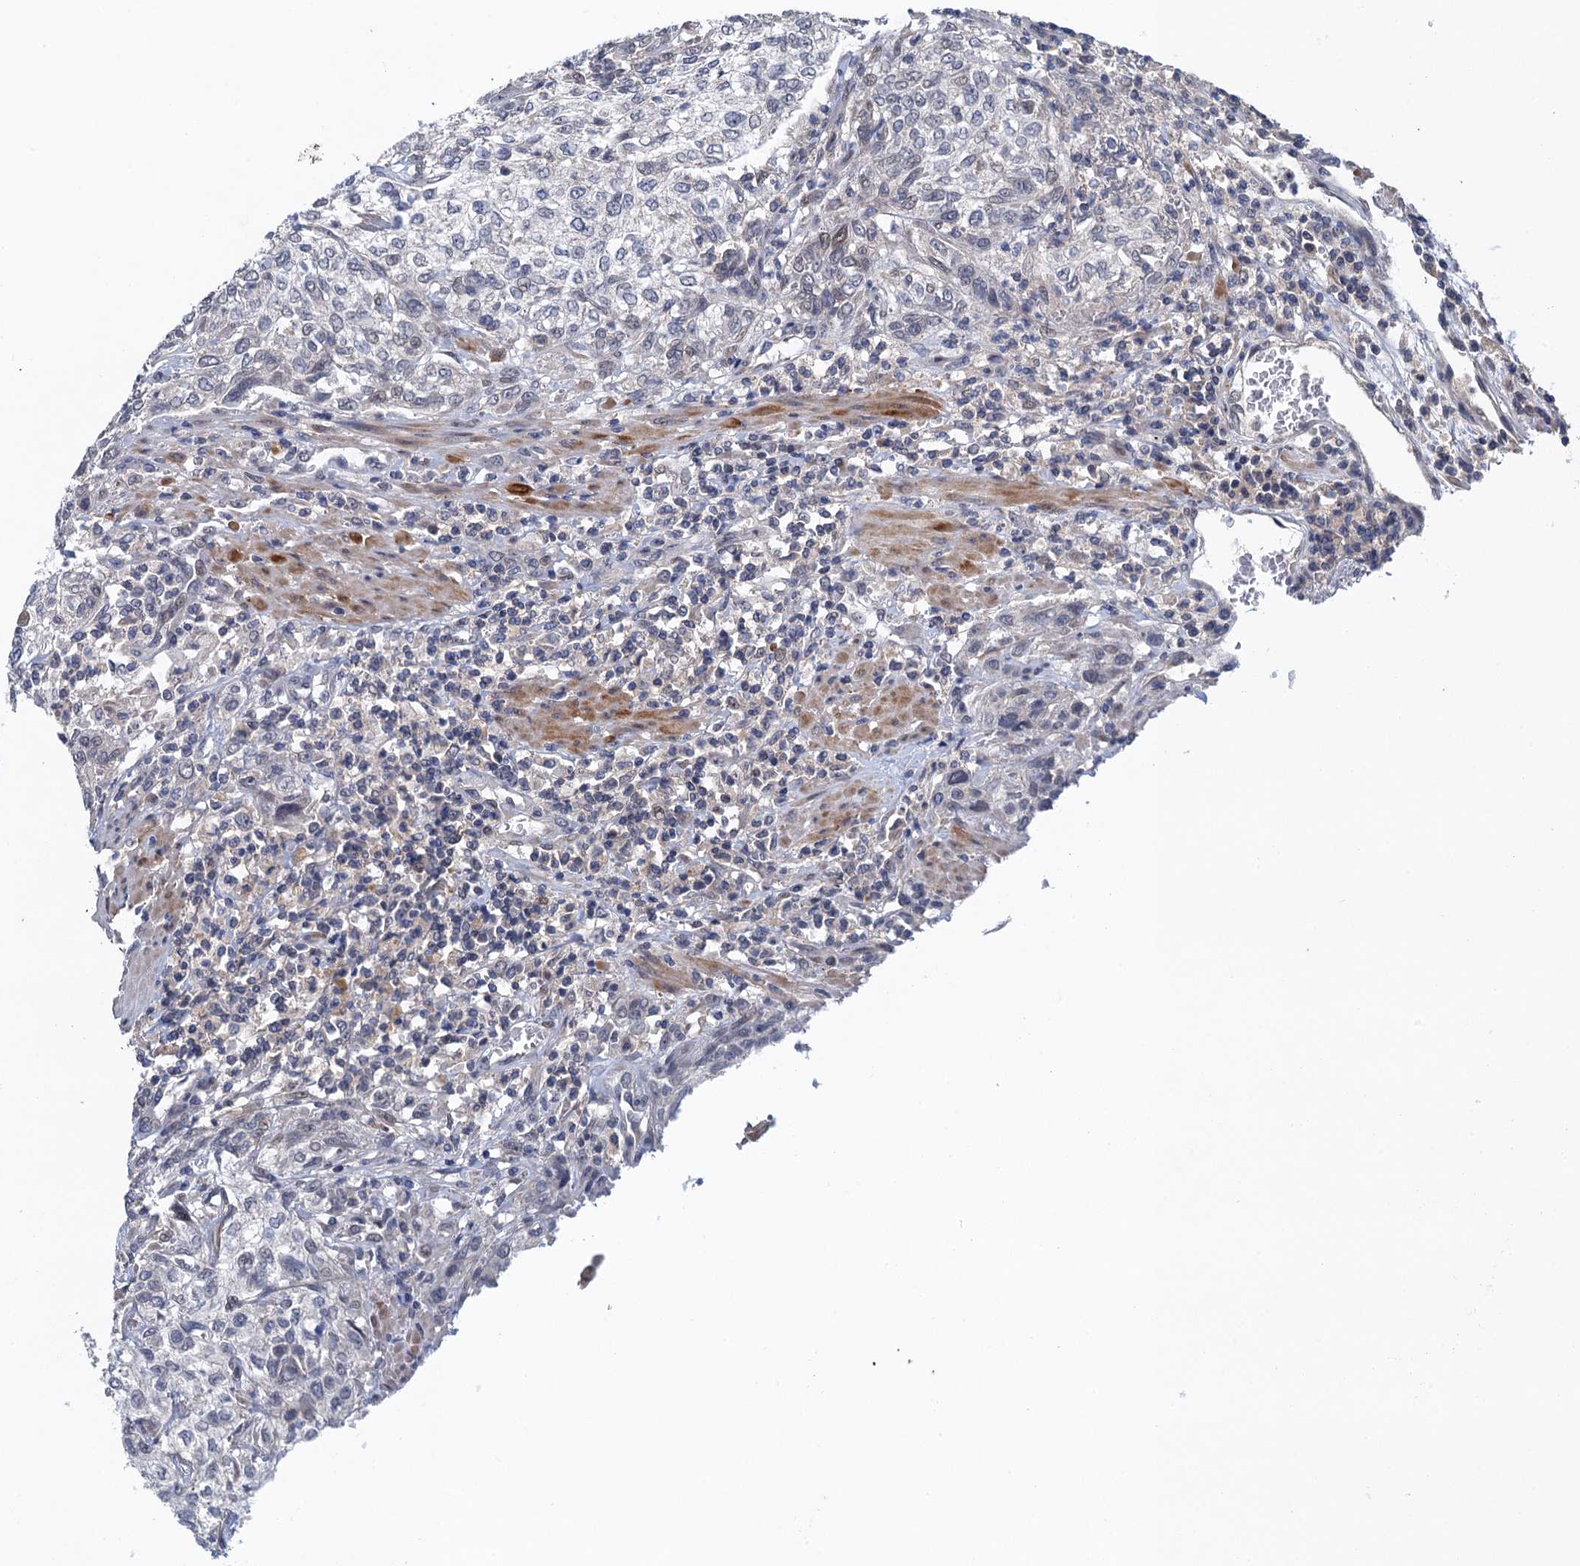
{"staining": {"intensity": "negative", "quantity": "none", "location": "none"}, "tissue": "urothelial cancer", "cell_type": "Tumor cells", "image_type": "cancer", "snomed": [{"axis": "morphology", "description": "Normal tissue, NOS"}, {"axis": "morphology", "description": "Urothelial carcinoma, NOS"}, {"axis": "topography", "description": "Urinary bladder"}, {"axis": "topography", "description": "Peripheral nerve tissue"}], "caption": "Urothelial cancer was stained to show a protein in brown. There is no significant positivity in tumor cells.", "gene": "MDM1", "patient": {"sex": "male", "age": 35}}